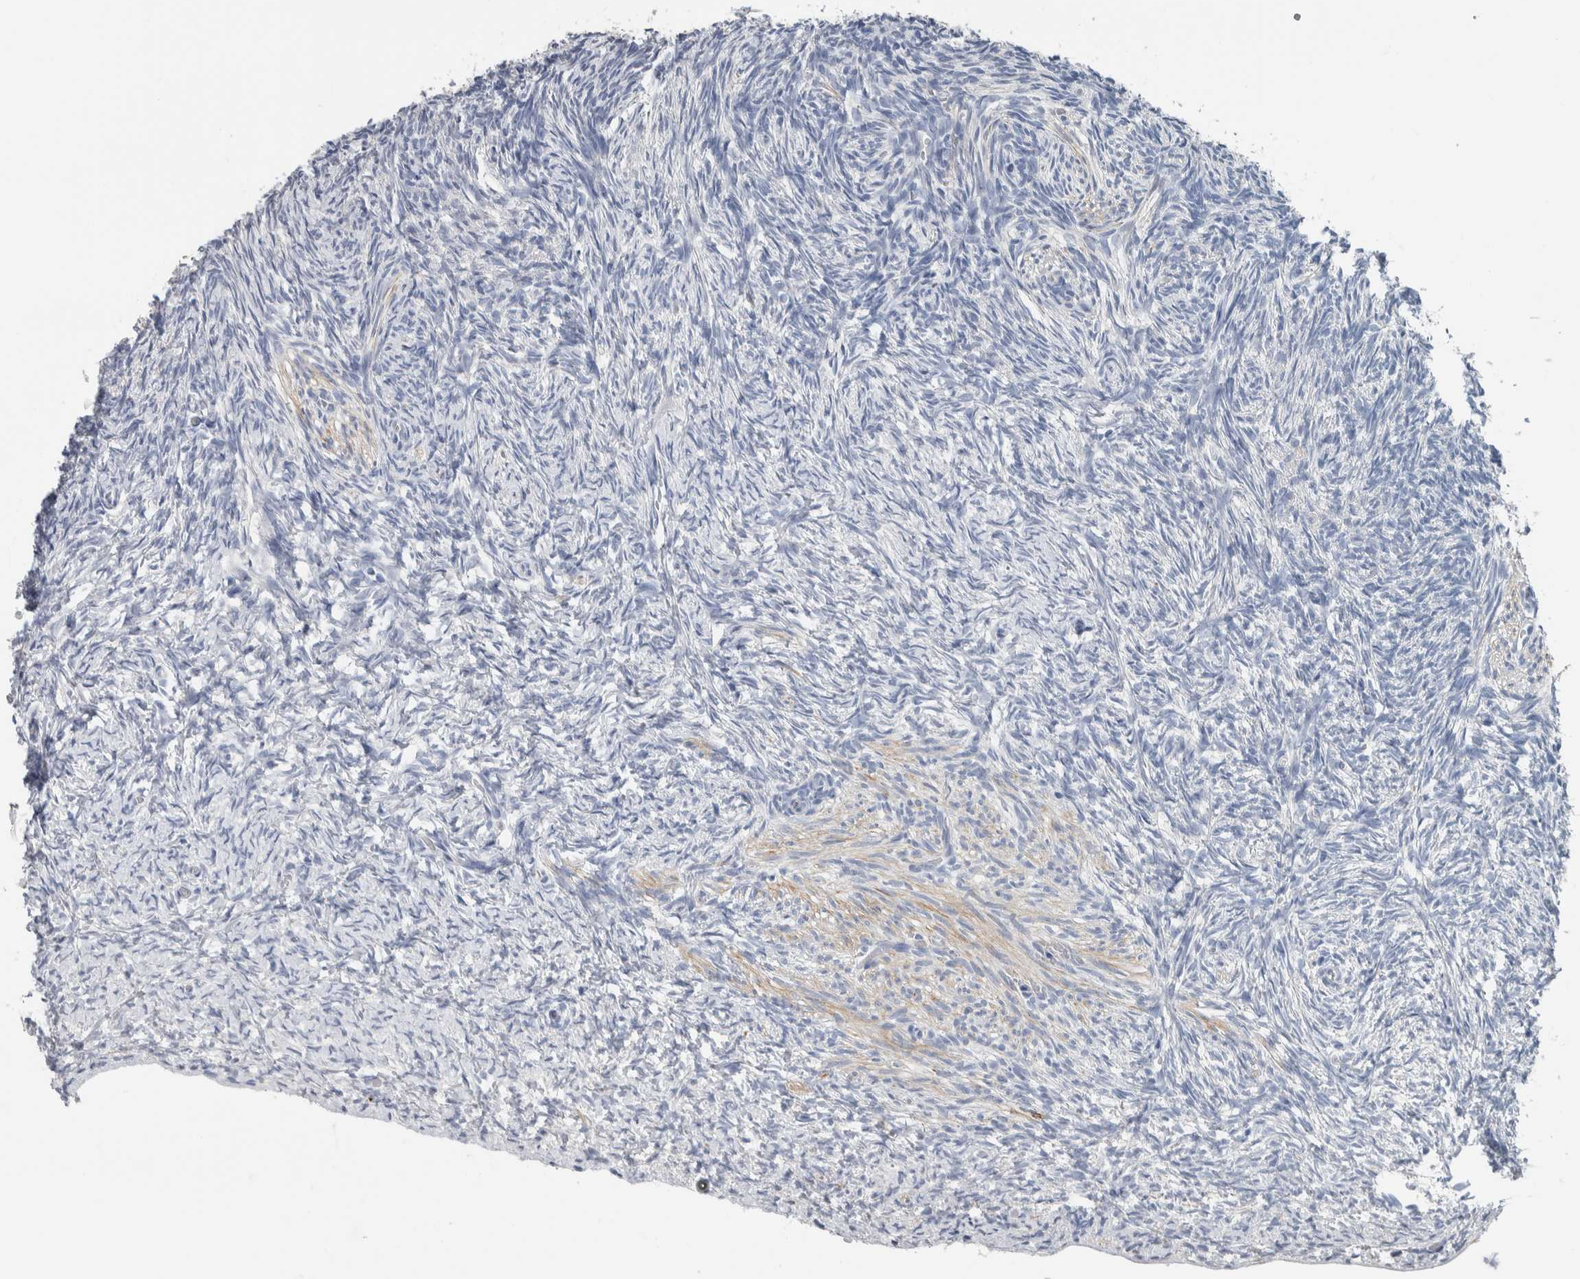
{"staining": {"intensity": "weak", "quantity": "<25%", "location": "cytoplasmic/membranous"}, "tissue": "ovary", "cell_type": "Ovarian stroma cells", "image_type": "normal", "snomed": [{"axis": "morphology", "description": "Normal tissue, NOS"}, {"axis": "topography", "description": "Ovary"}], "caption": "Immunohistochemical staining of normal human ovary demonstrates no significant positivity in ovarian stroma cells.", "gene": "NEFM", "patient": {"sex": "female", "age": 34}}